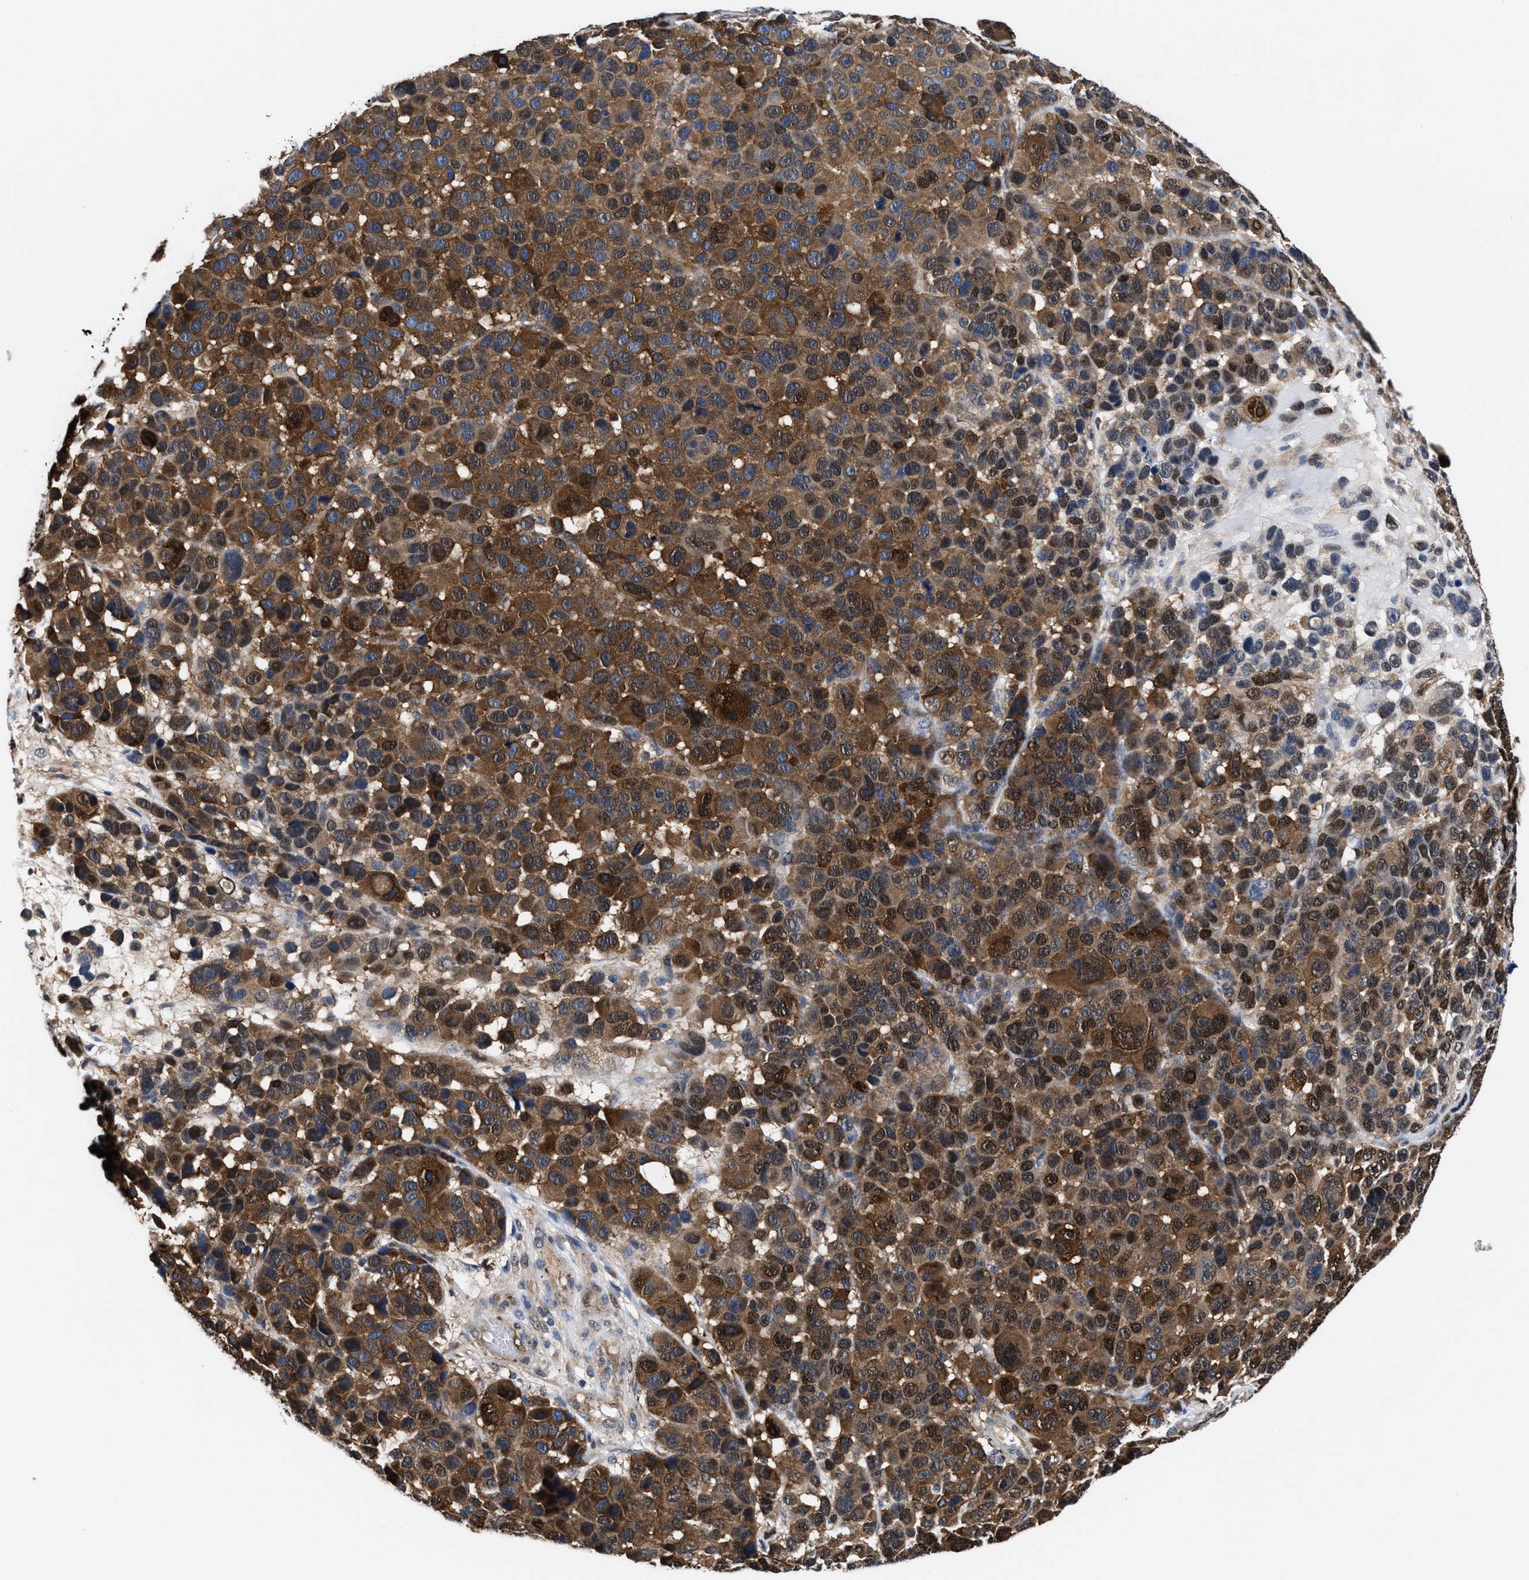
{"staining": {"intensity": "strong", "quantity": "25%-75%", "location": "cytoplasmic/membranous,nuclear"}, "tissue": "melanoma", "cell_type": "Tumor cells", "image_type": "cancer", "snomed": [{"axis": "morphology", "description": "Malignant melanoma, NOS"}, {"axis": "topography", "description": "Skin"}], "caption": "DAB (3,3'-diaminobenzidine) immunohistochemical staining of human melanoma shows strong cytoplasmic/membranous and nuclear protein staining in approximately 25%-75% of tumor cells.", "gene": "ACLY", "patient": {"sex": "male", "age": 53}}